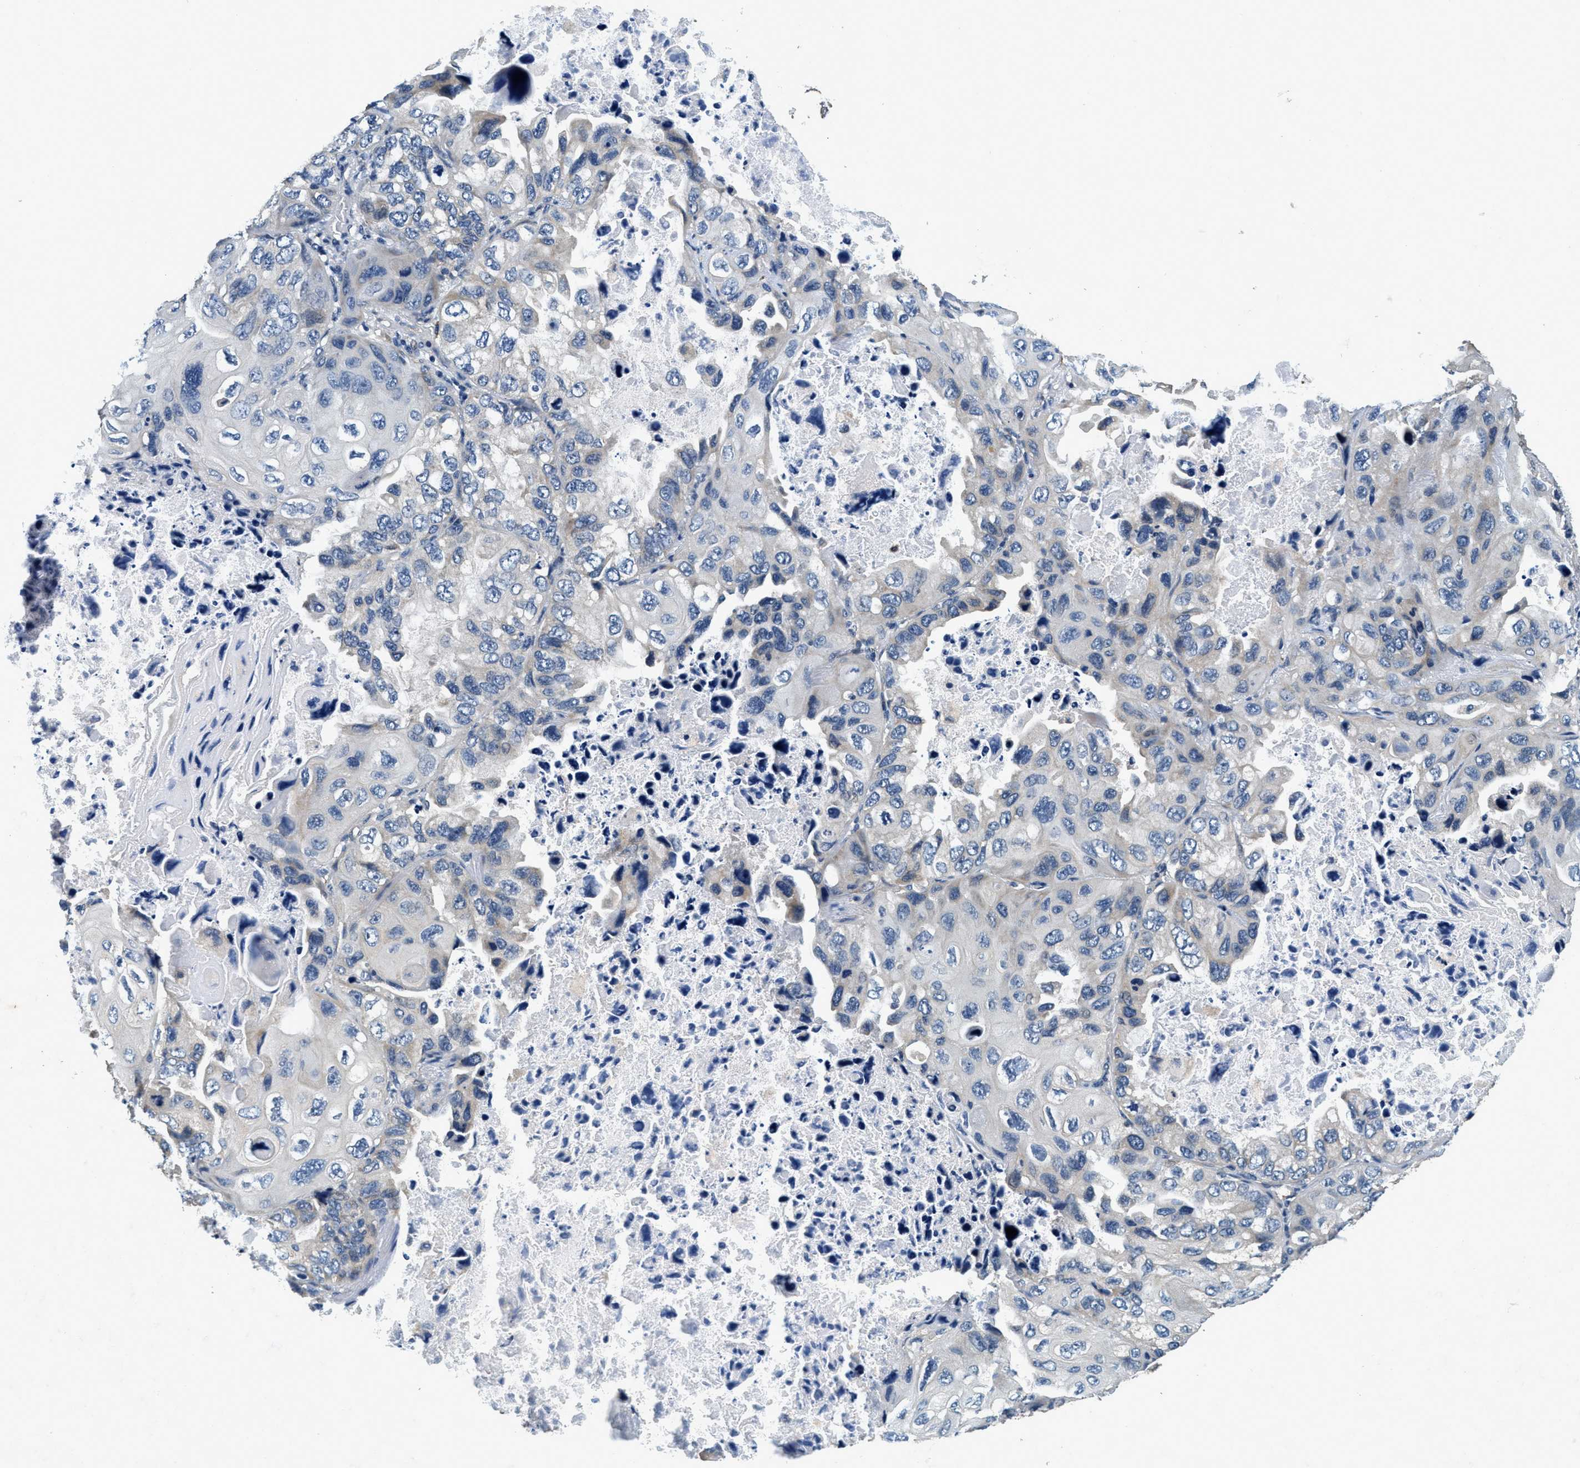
{"staining": {"intensity": "negative", "quantity": "none", "location": "none"}, "tissue": "lung cancer", "cell_type": "Tumor cells", "image_type": "cancer", "snomed": [{"axis": "morphology", "description": "Squamous cell carcinoma, NOS"}, {"axis": "topography", "description": "Lung"}], "caption": "Human lung cancer stained for a protein using immunohistochemistry (IHC) displays no positivity in tumor cells.", "gene": "ALDH3A2", "patient": {"sex": "female", "age": 73}}